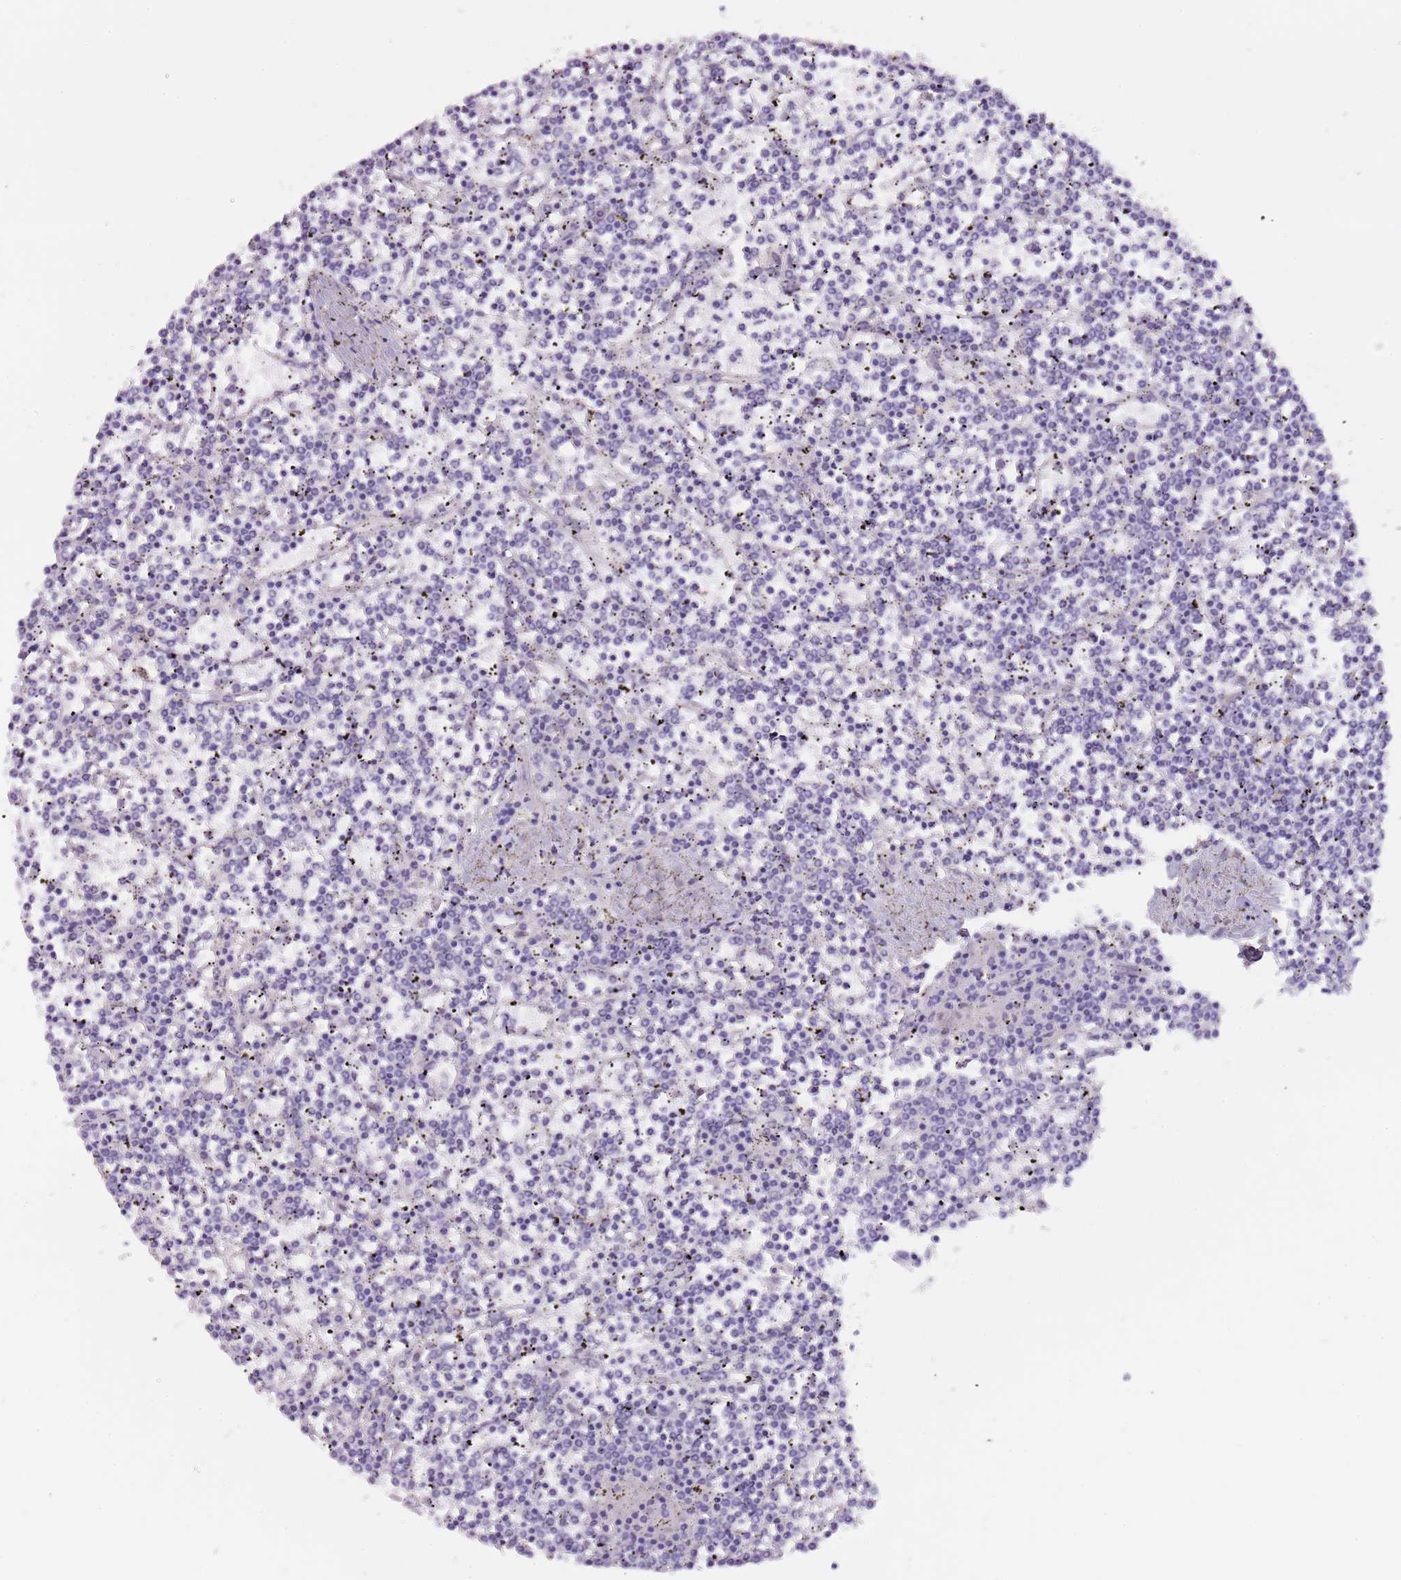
{"staining": {"intensity": "negative", "quantity": "none", "location": "none"}, "tissue": "lymphoma", "cell_type": "Tumor cells", "image_type": "cancer", "snomed": [{"axis": "morphology", "description": "Malignant lymphoma, non-Hodgkin's type, Low grade"}, {"axis": "topography", "description": "Spleen"}], "caption": "This is an immunohistochemistry image of human low-grade malignant lymphoma, non-Hodgkin's type. There is no expression in tumor cells.", "gene": "NKX2-3", "patient": {"sex": "female", "age": 19}}